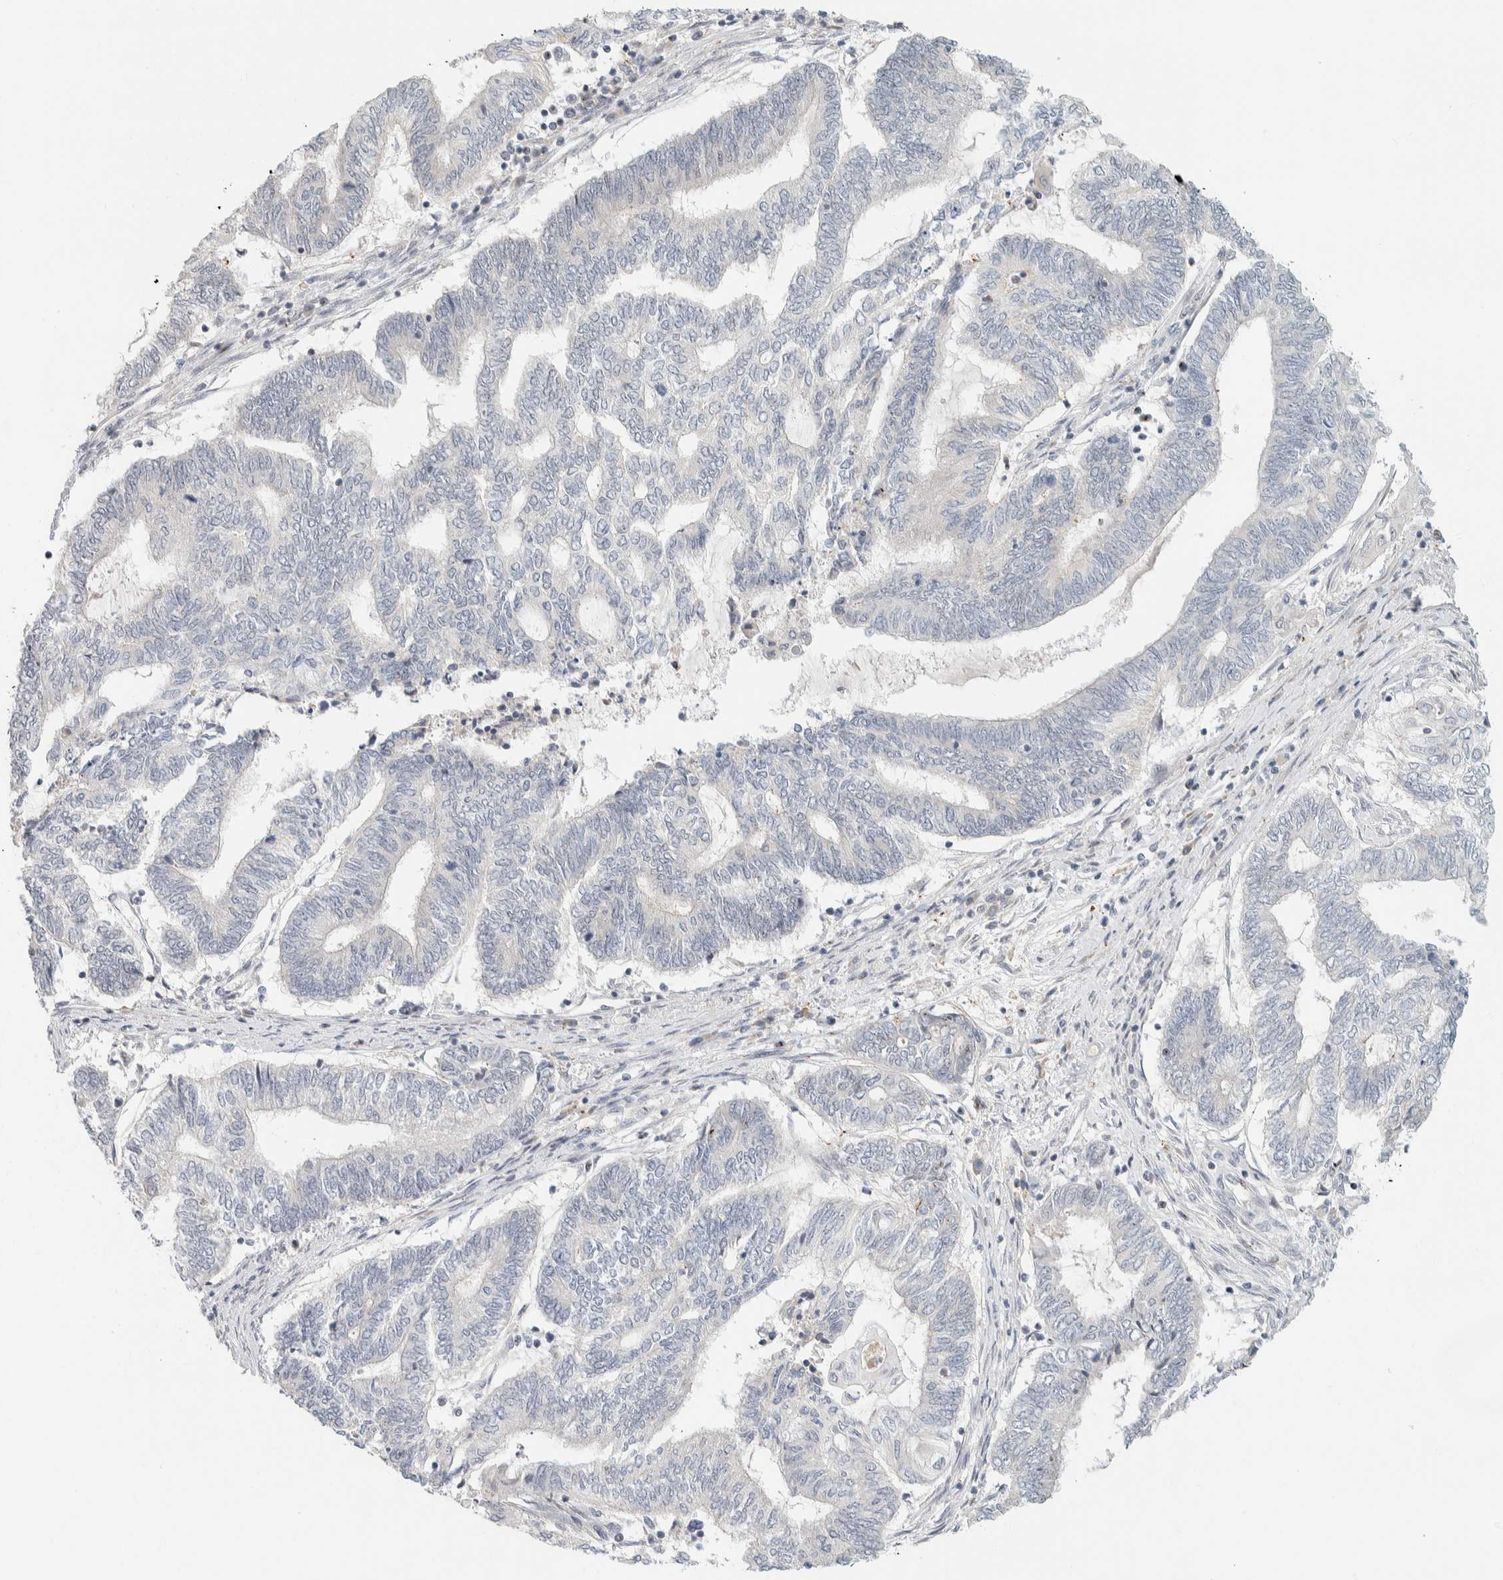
{"staining": {"intensity": "negative", "quantity": "none", "location": "none"}, "tissue": "endometrial cancer", "cell_type": "Tumor cells", "image_type": "cancer", "snomed": [{"axis": "morphology", "description": "Adenocarcinoma, NOS"}, {"axis": "topography", "description": "Uterus"}, {"axis": "topography", "description": "Endometrium"}], "caption": "A photomicrograph of endometrial cancer stained for a protein reveals no brown staining in tumor cells.", "gene": "ZBTB2", "patient": {"sex": "female", "age": 70}}